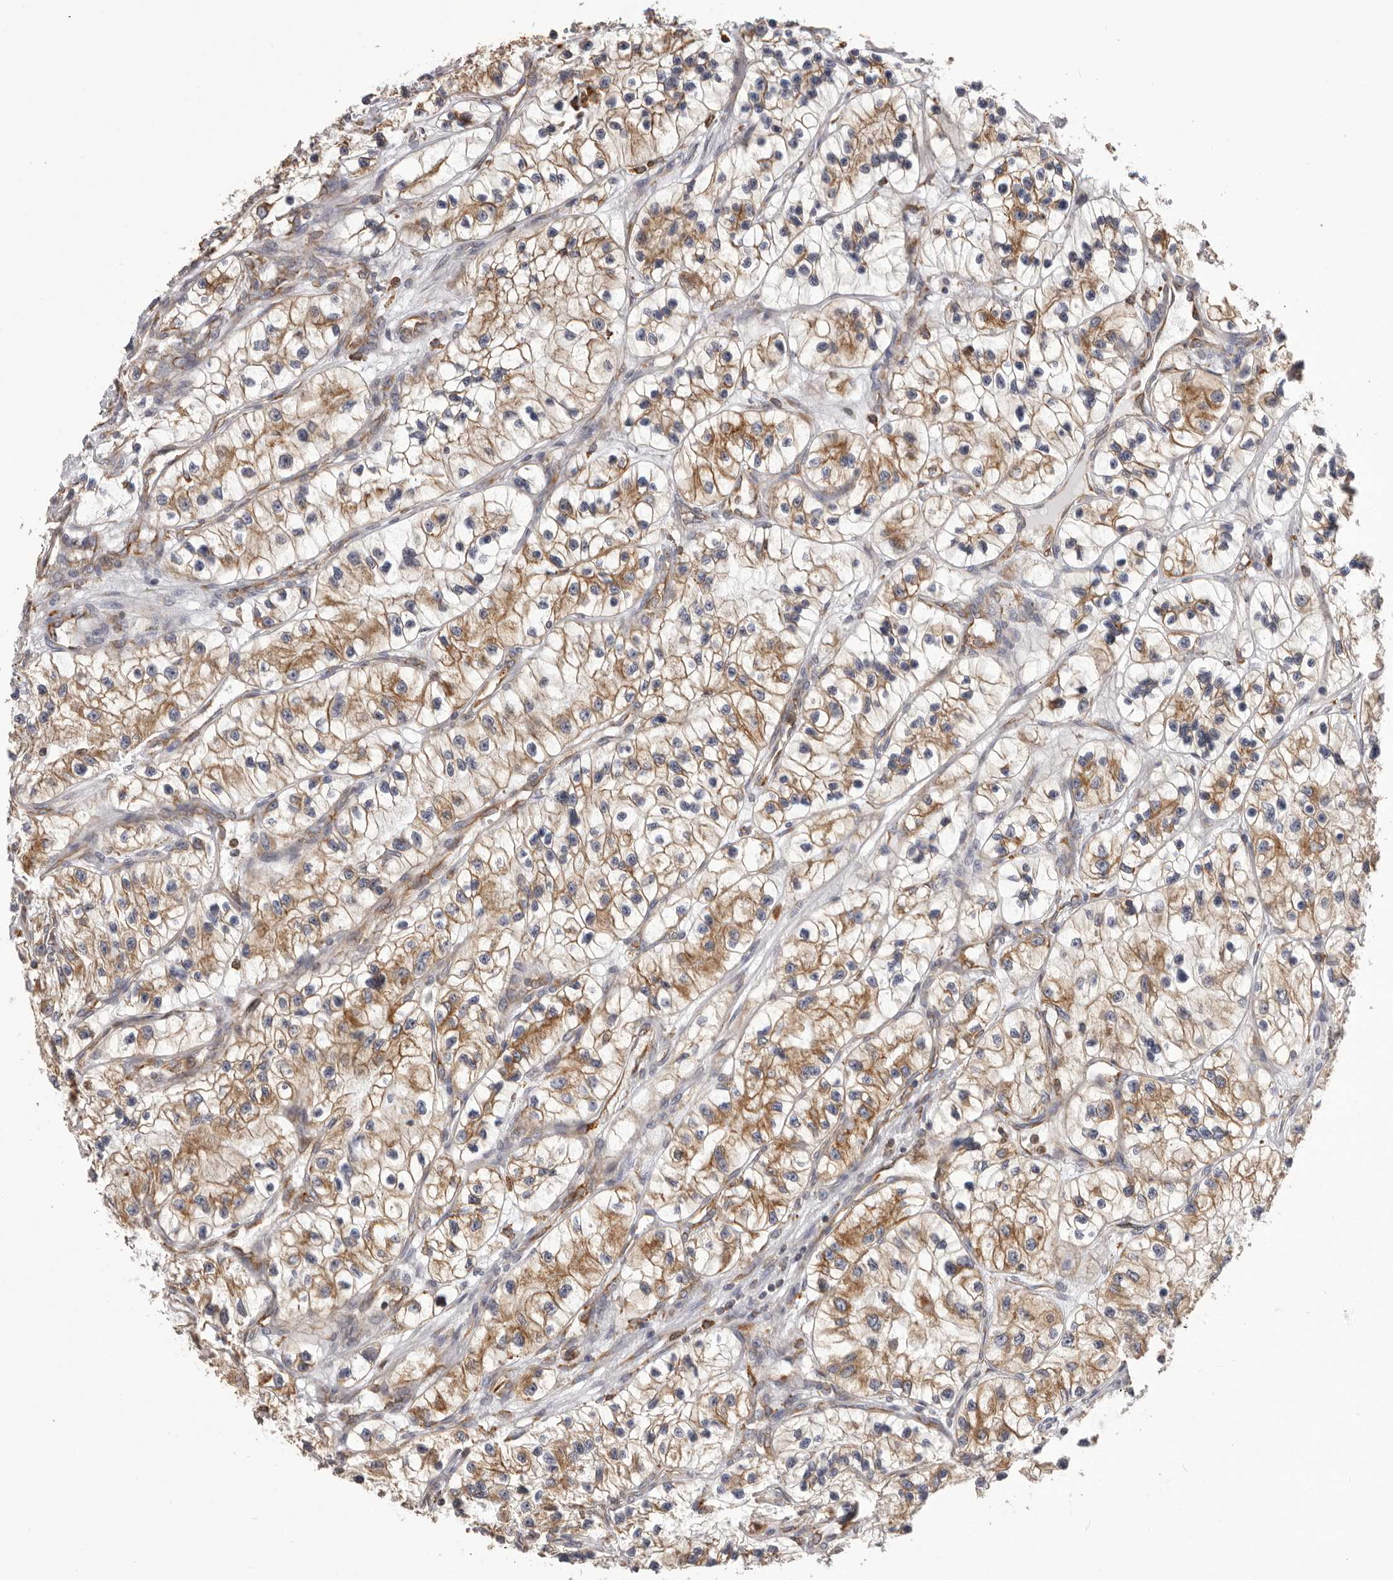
{"staining": {"intensity": "moderate", "quantity": ">75%", "location": "cytoplasmic/membranous"}, "tissue": "renal cancer", "cell_type": "Tumor cells", "image_type": "cancer", "snomed": [{"axis": "morphology", "description": "Adenocarcinoma, NOS"}, {"axis": "topography", "description": "Kidney"}], "caption": "Immunohistochemistry (IHC) of human adenocarcinoma (renal) reveals medium levels of moderate cytoplasmic/membranous expression in about >75% of tumor cells.", "gene": "QRSL1", "patient": {"sex": "female", "age": 57}}